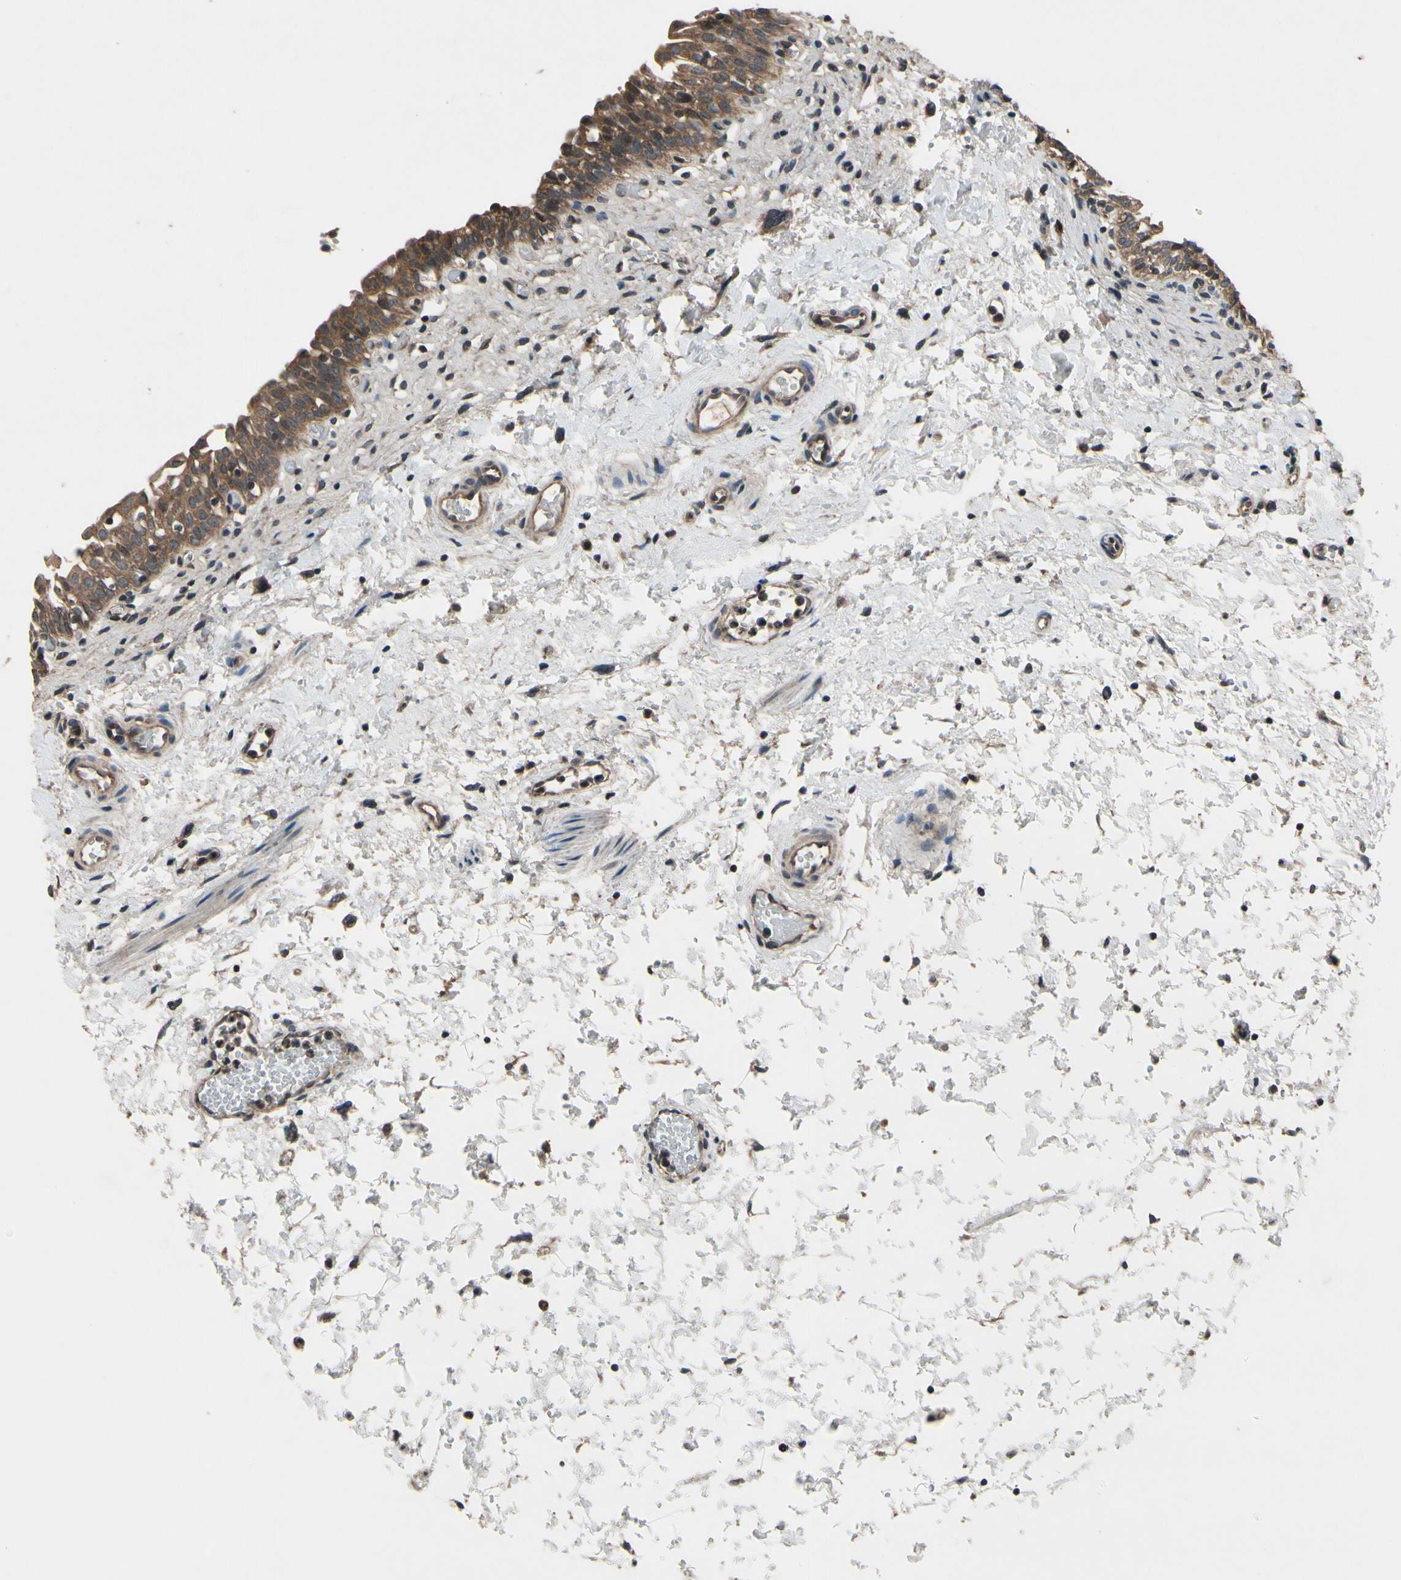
{"staining": {"intensity": "strong", "quantity": ">75%", "location": "cytoplasmic/membranous"}, "tissue": "urinary bladder", "cell_type": "Urothelial cells", "image_type": "normal", "snomed": [{"axis": "morphology", "description": "Normal tissue, NOS"}, {"axis": "topography", "description": "Urinary bladder"}], "caption": "Urothelial cells reveal high levels of strong cytoplasmic/membranous positivity in about >75% of cells in unremarkable human urinary bladder.", "gene": "MBTPS2", "patient": {"sex": "male", "age": 55}}